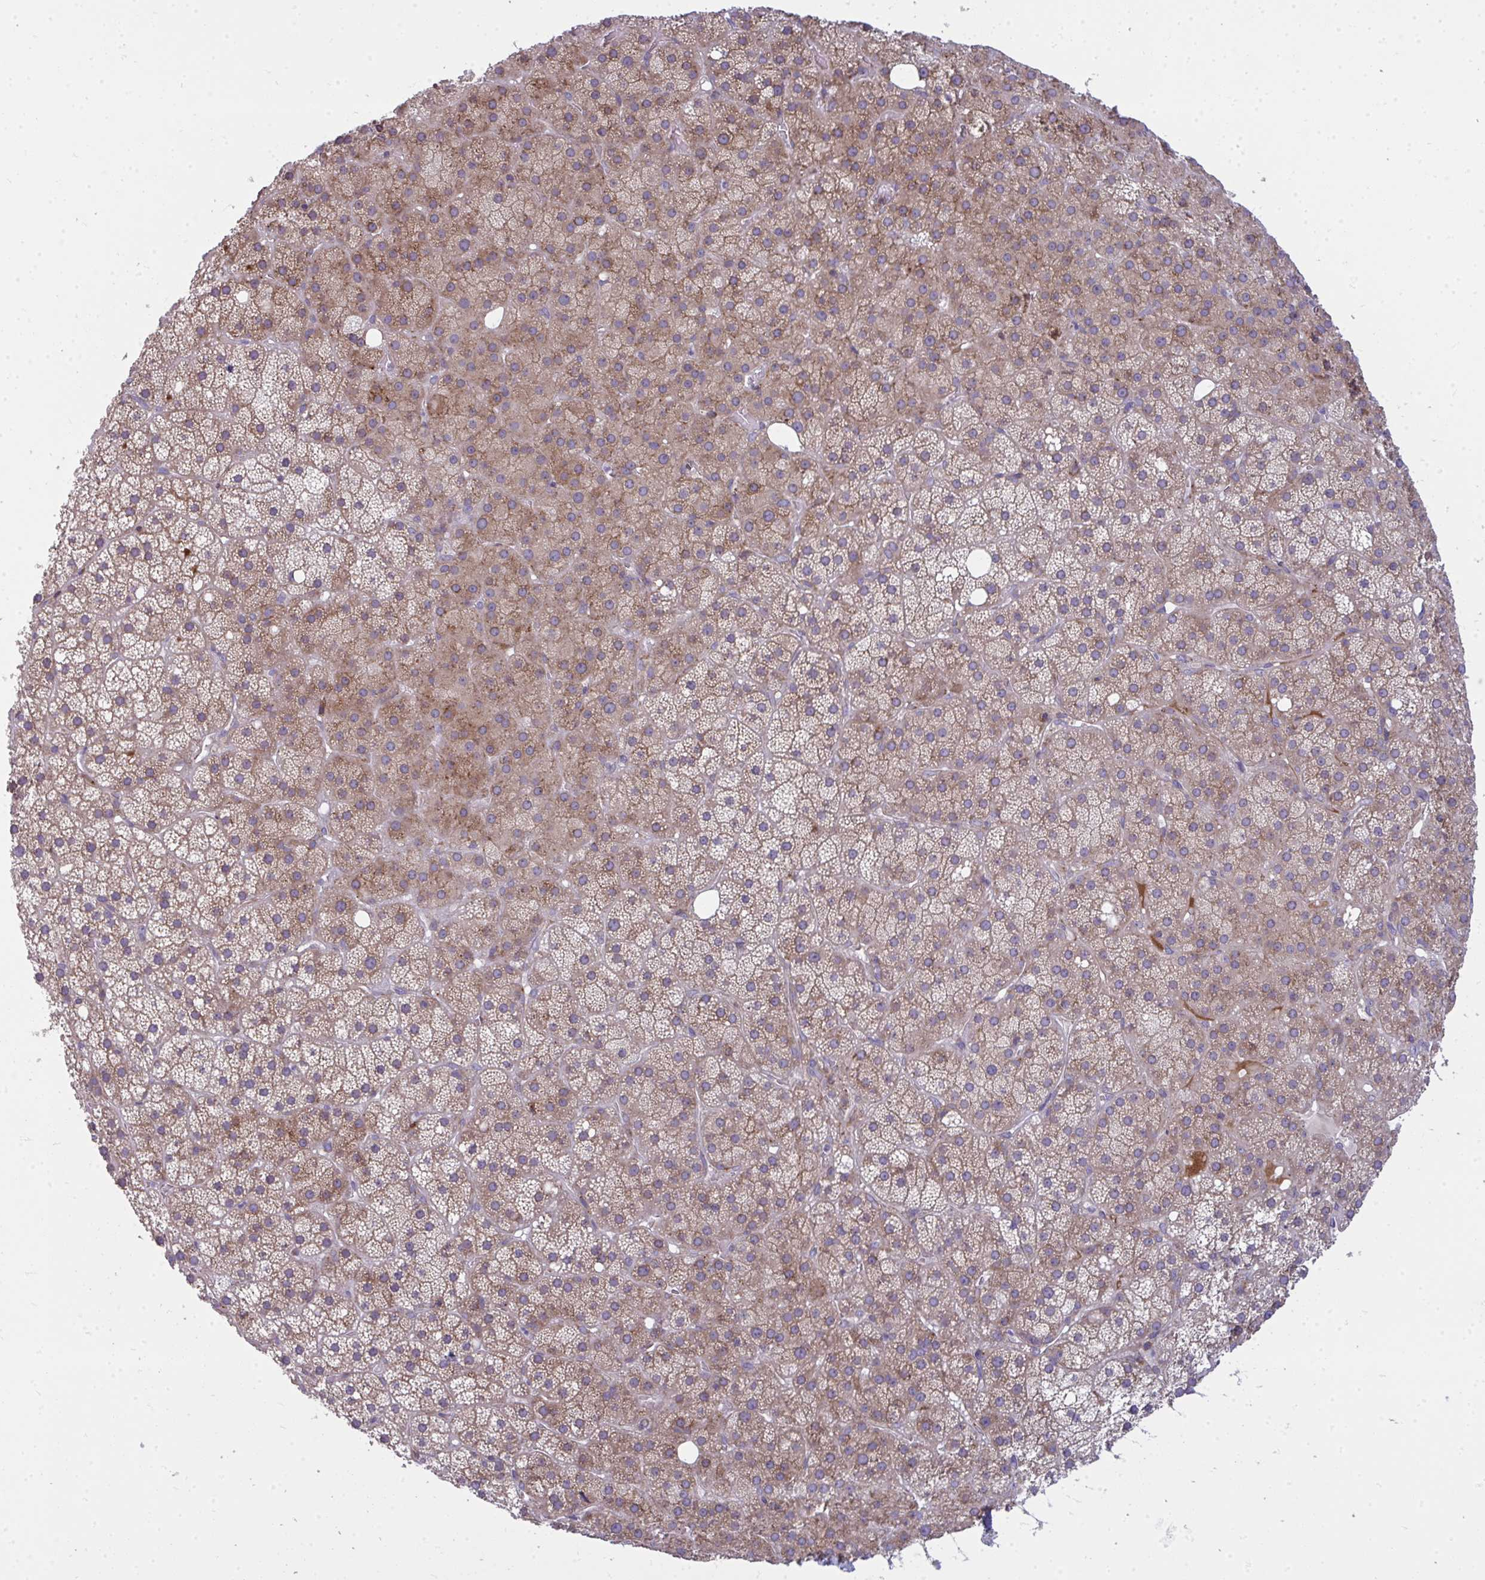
{"staining": {"intensity": "moderate", "quantity": "25%-75%", "location": "cytoplasmic/membranous"}, "tissue": "adrenal gland", "cell_type": "Glandular cells", "image_type": "normal", "snomed": [{"axis": "morphology", "description": "Normal tissue, NOS"}, {"axis": "topography", "description": "Adrenal gland"}], "caption": "Immunohistochemical staining of unremarkable human adrenal gland reveals medium levels of moderate cytoplasmic/membranous expression in about 25%-75% of glandular cells. (DAB (3,3'-diaminobenzidine) = brown stain, brightfield microscopy at high magnification).", "gene": "GFPT2", "patient": {"sex": "male", "age": 53}}